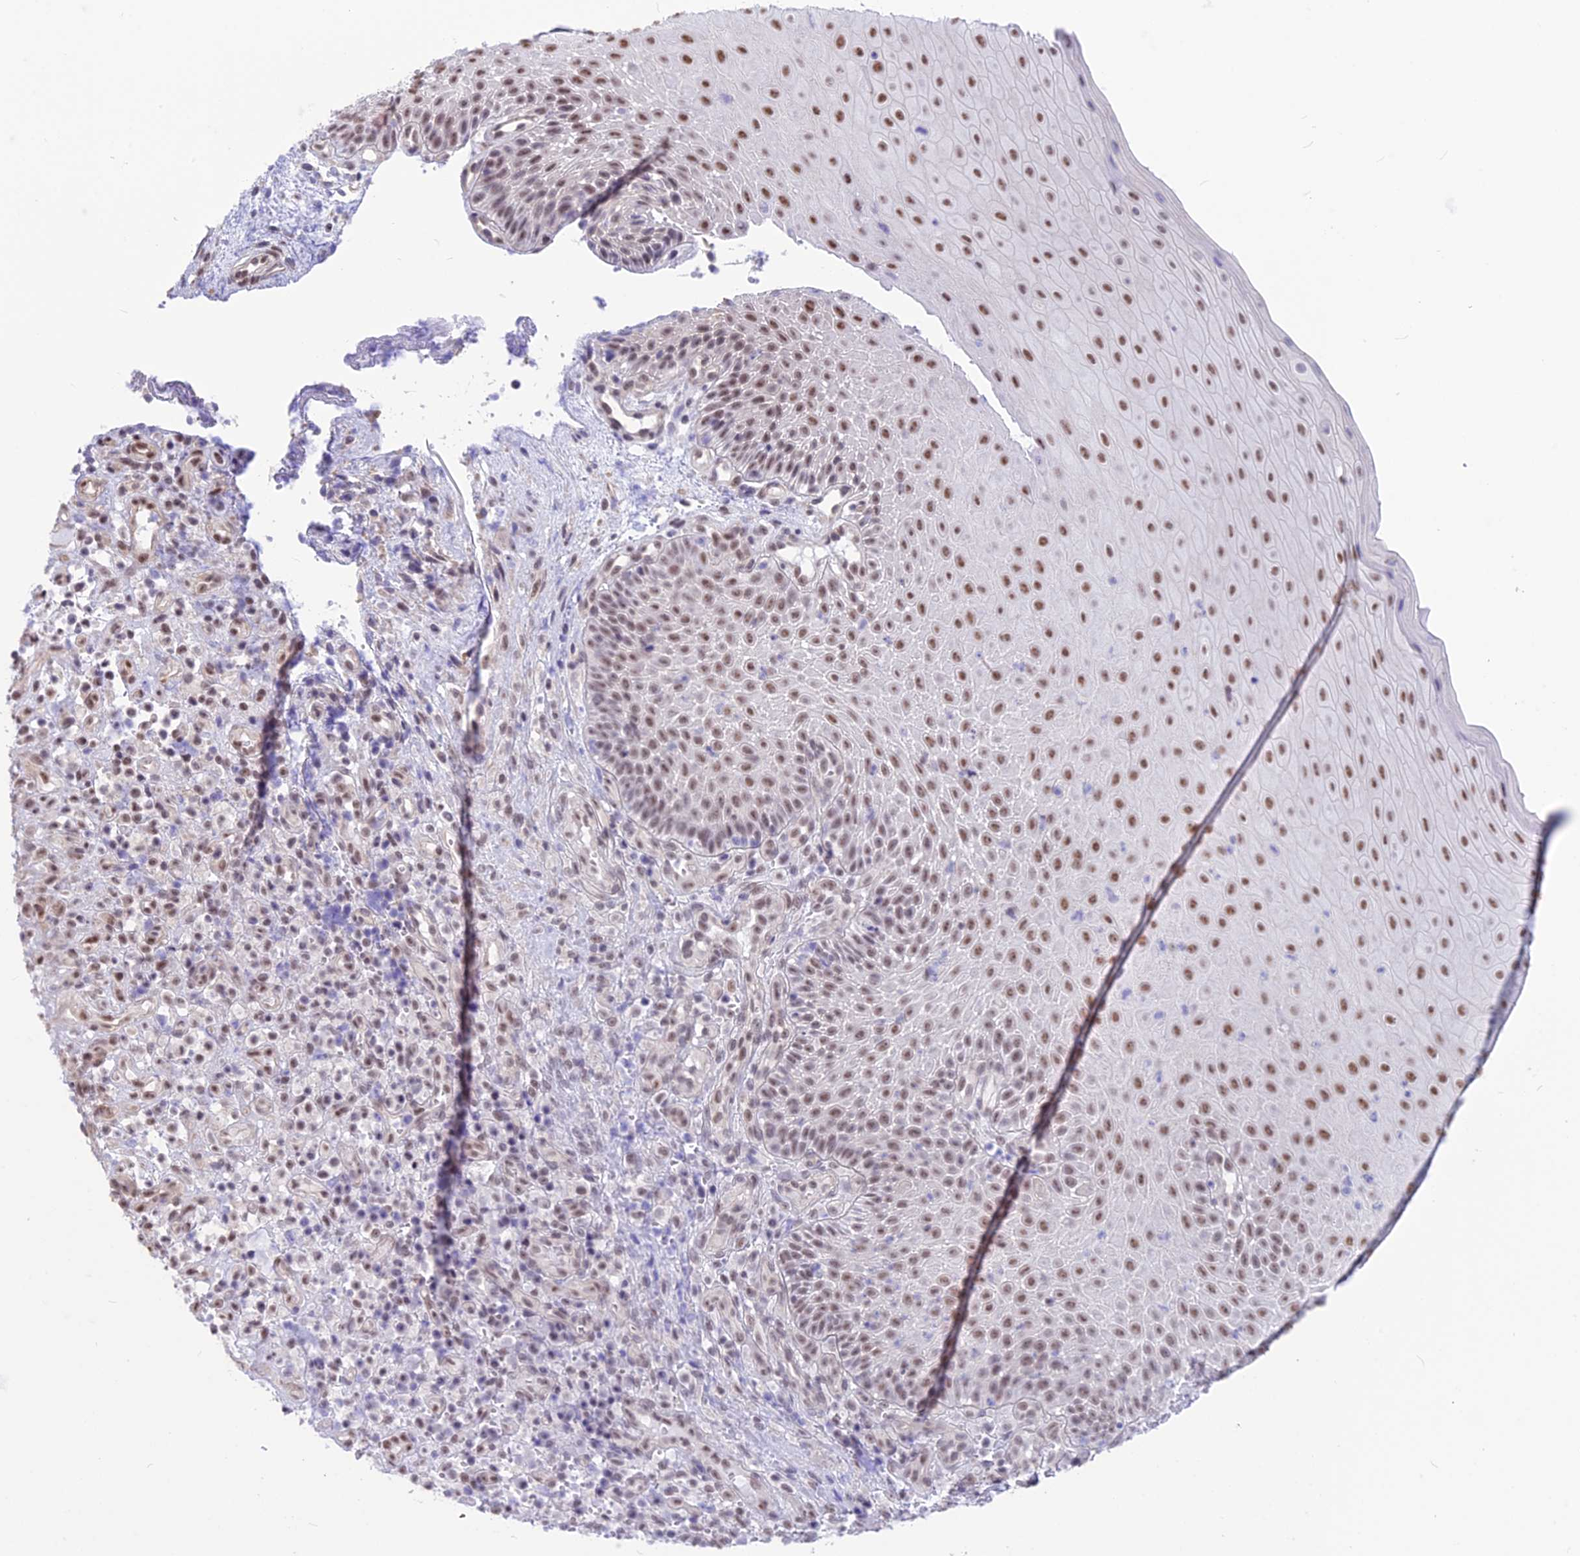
{"staining": {"intensity": "moderate", "quantity": ">75%", "location": "nuclear"}, "tissue": "oral mucosa", "cell_type": "Squamous epithelial cells", "image_type": "normal", "snomed": [{"axis": "morphology", "description": "Normal tissue, NOS"}, {"axis": "topography", "description": "Oral tissue"}], "caption": "Protein staining of benign oral mucosa reveals moderate nuclear staining in about >75% of squamous epithelial cells. The protein of interest is shown in brown color, while the nuclei are stained blue.", "gene": "SRSF5", "patient": {"sex": "female", "age": 13}}